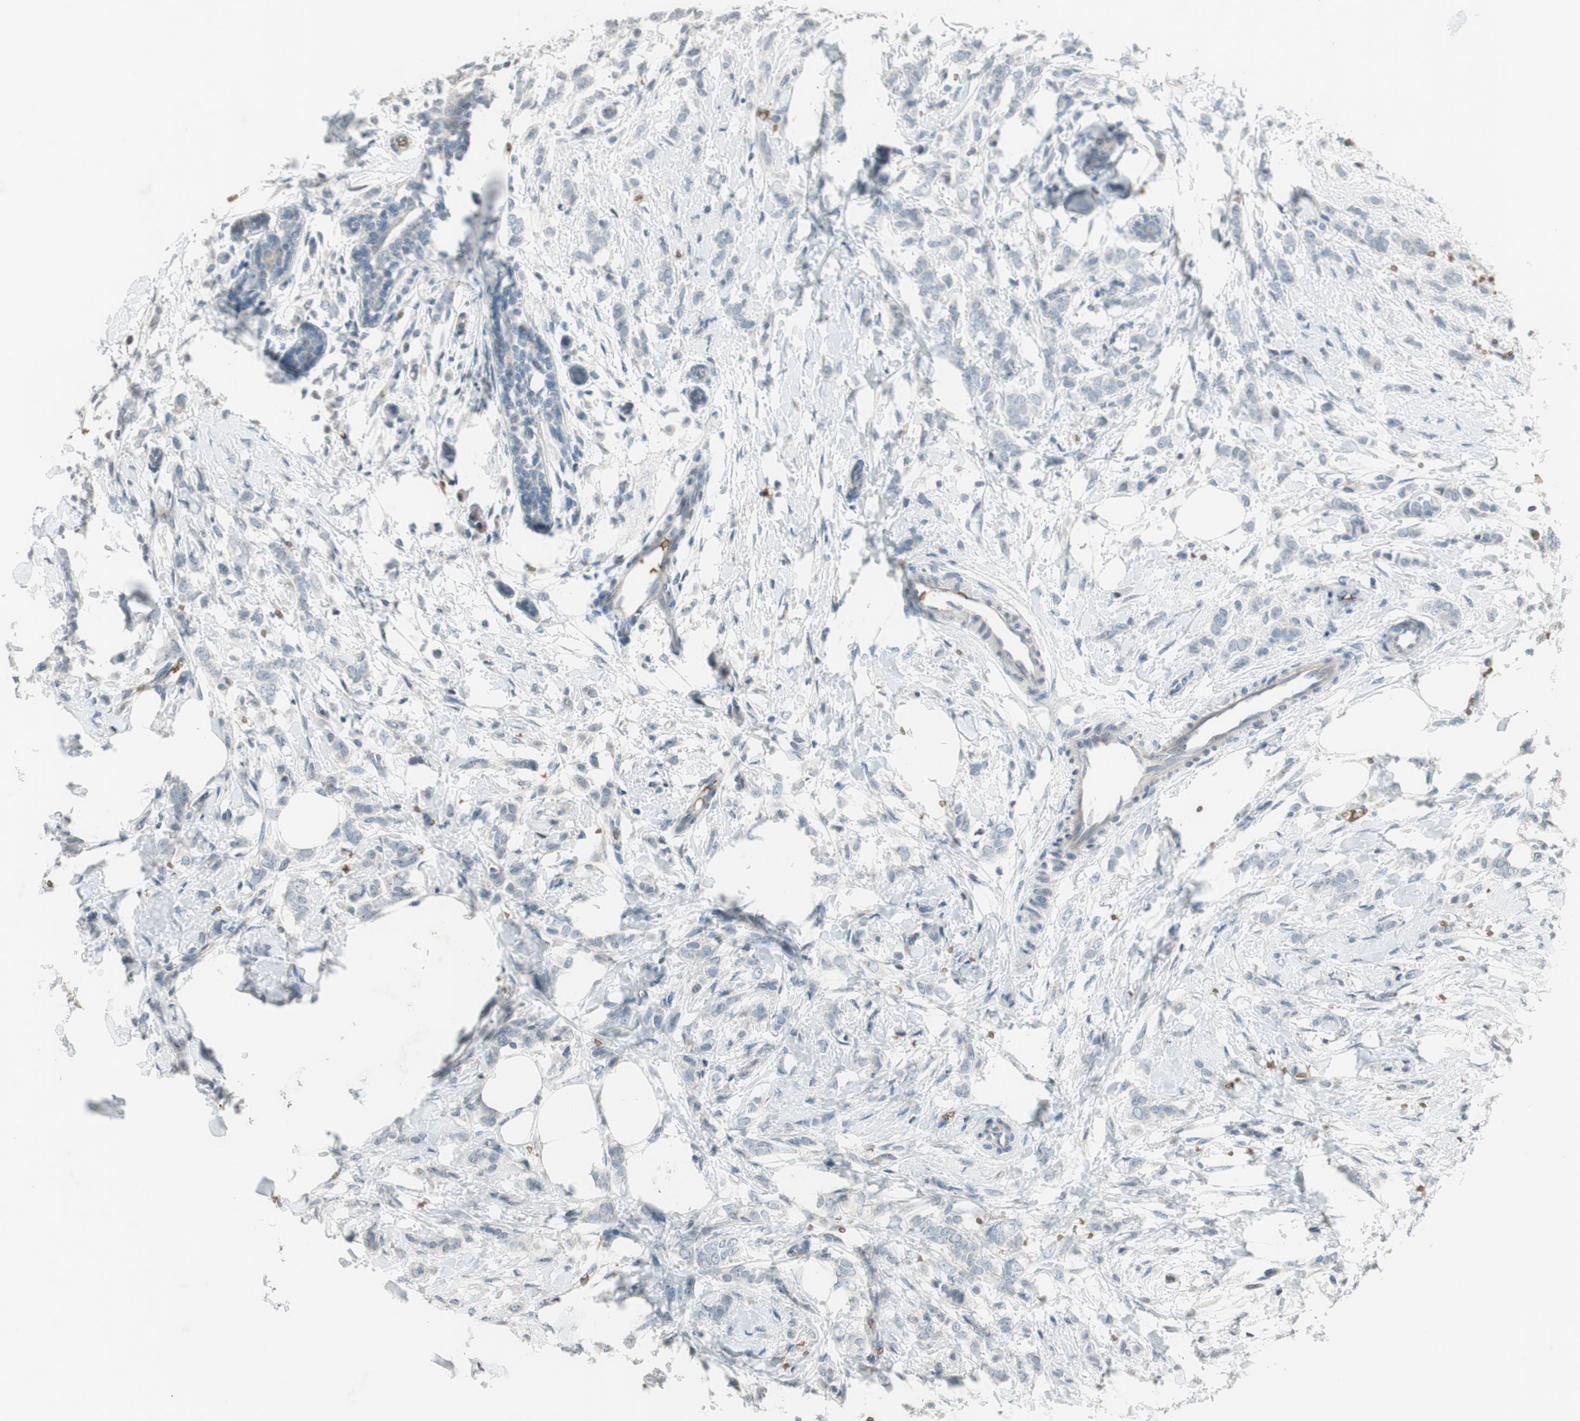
{"staining": {"intensity": "negative", "quantity": "none", "location": "none"}, "tissue": "breast cancer", "cell_type": "Tumor cells", "image_type": "cancer", "snomed": [{"axis": "morphology", "description": "Lobular carcinoma, in situ"}, {"axis": "morphology", "description": "Lobular carcinoma"}, {"axis": "topography", "description": "Breast"}], "caption": "Histopathology image shows no significant protein positivity in tumor cells of breast cancer.", "gene": "GYPC", "patient": {"sex": "female", "age": 41}}